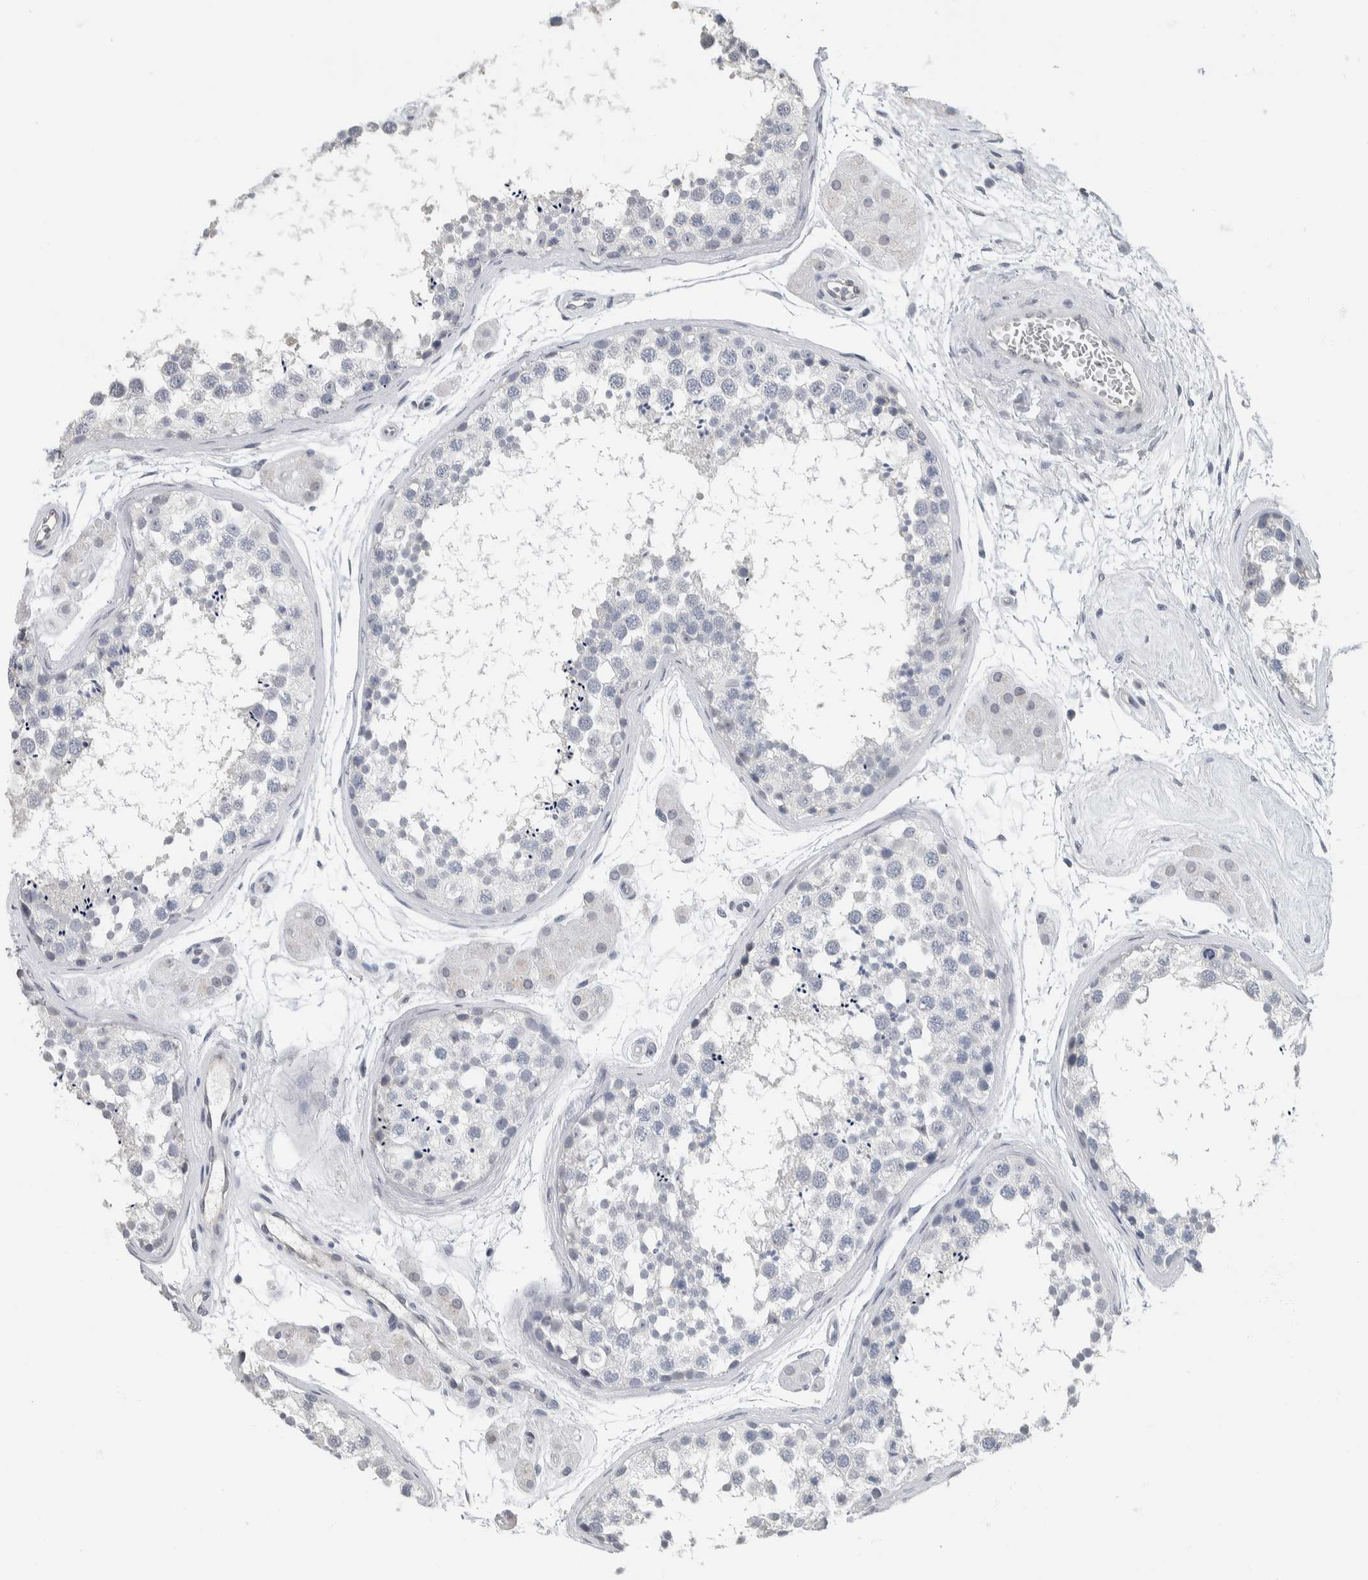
{"staining": {"intensity": "negative", "quantity": "none", "location": "none"}, "tissue": "testis", "cell_type": "Cells in seminiferous ducts", "image_type": "normal", "snomed": [{"axis": "morphology", "description": "Normal tissue, NOS"}, {"axis": "topography", "description": "Testis"}], "caption": "Immunohistochemistry (IHC) photomicrograph of normal testis: testis stained with DAB reveals no significant protein staining in cells in seminiferous ducts. (Stains: DAB (3,3'-diaminobenzidine) immunohistochemistry with hematoxylin counter stain, Microscopy: brightfield microscopy at high magnification).", "gene": "NEFM", "patient": {"sex": "male", "age": 56}}